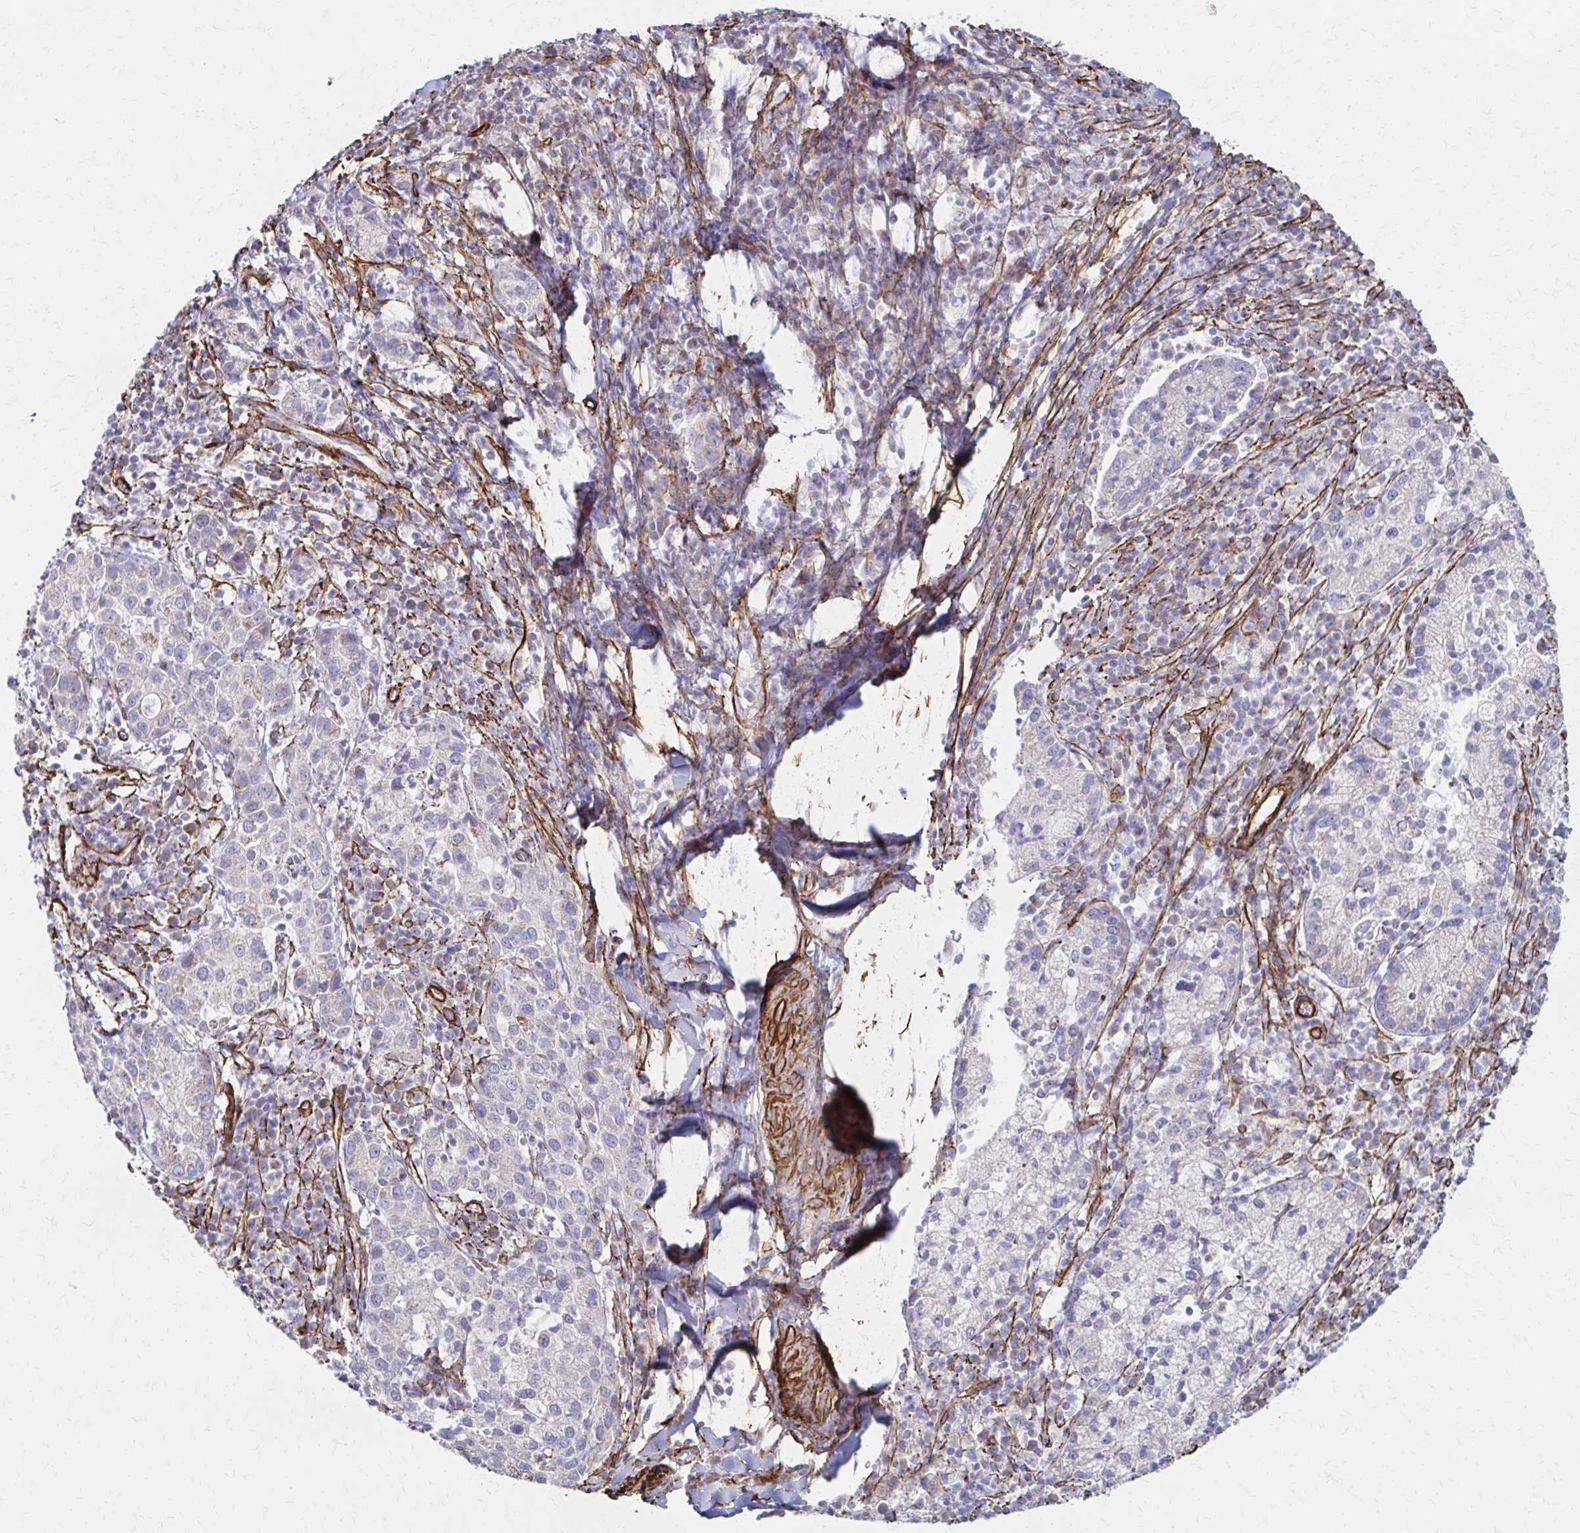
{"staining": {"intensity": "negative", "quantity": "none", "location": "none"}, "tissue": "cervical cancer", "cell_type": "Tumor cells", "image_type": "cancer", "snomed": [{"axis": "morphology", "description": "Normal tissue, NOS"}, {"axis": "morphology", "description": "Adenocarcinoma, NOS"}, {"axis": "topography", "description": "Cervix"}], "caption": "IHC micrograph of neoplastic tissue: cervical adenocarcinoma stained with DAB demonstrates no significant protein staining in tumor cells. (DAB immunohistochemistry, high magnification).", "gene": "TIMMDC1", "patient": {"sex": "female", "age": 44}}